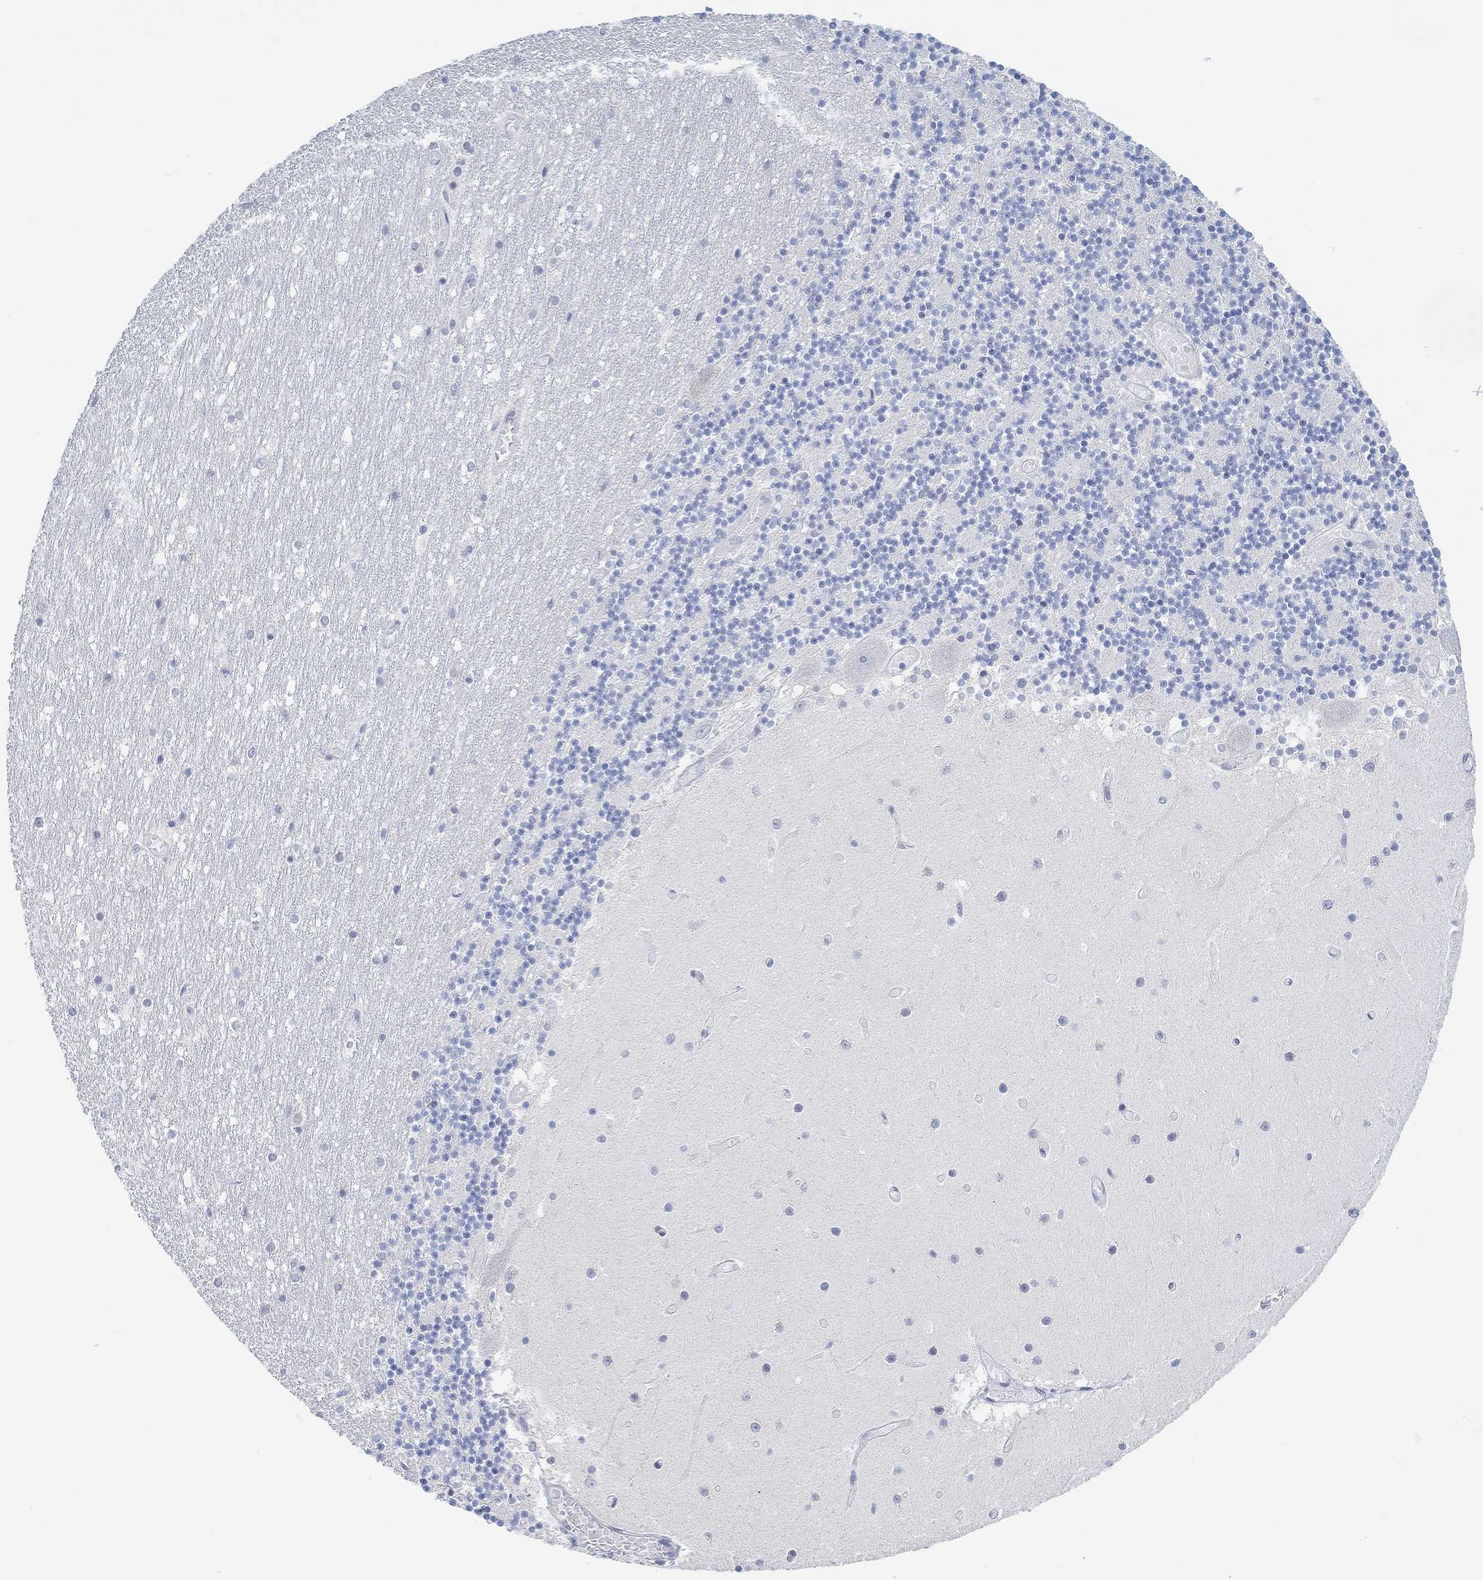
{"staining": {"intensity": "negative", "quantity": "none", "location": "none"}, "tissue": "cerebellum", "cell_type": "Cells in granular layer", "image_type": "normal", "snomed": [{"axis": "morphology", "description": "Normal tissue, NOS"}, {"axis": "topography", "description": "Cerebellum"}], "caption": "Cells in granular layer show no significant protein staining in normal cerebellum. Nuclei are stained in blue.", "gene": "MUC1", "patient": {"sex": "female", "age": 28}}